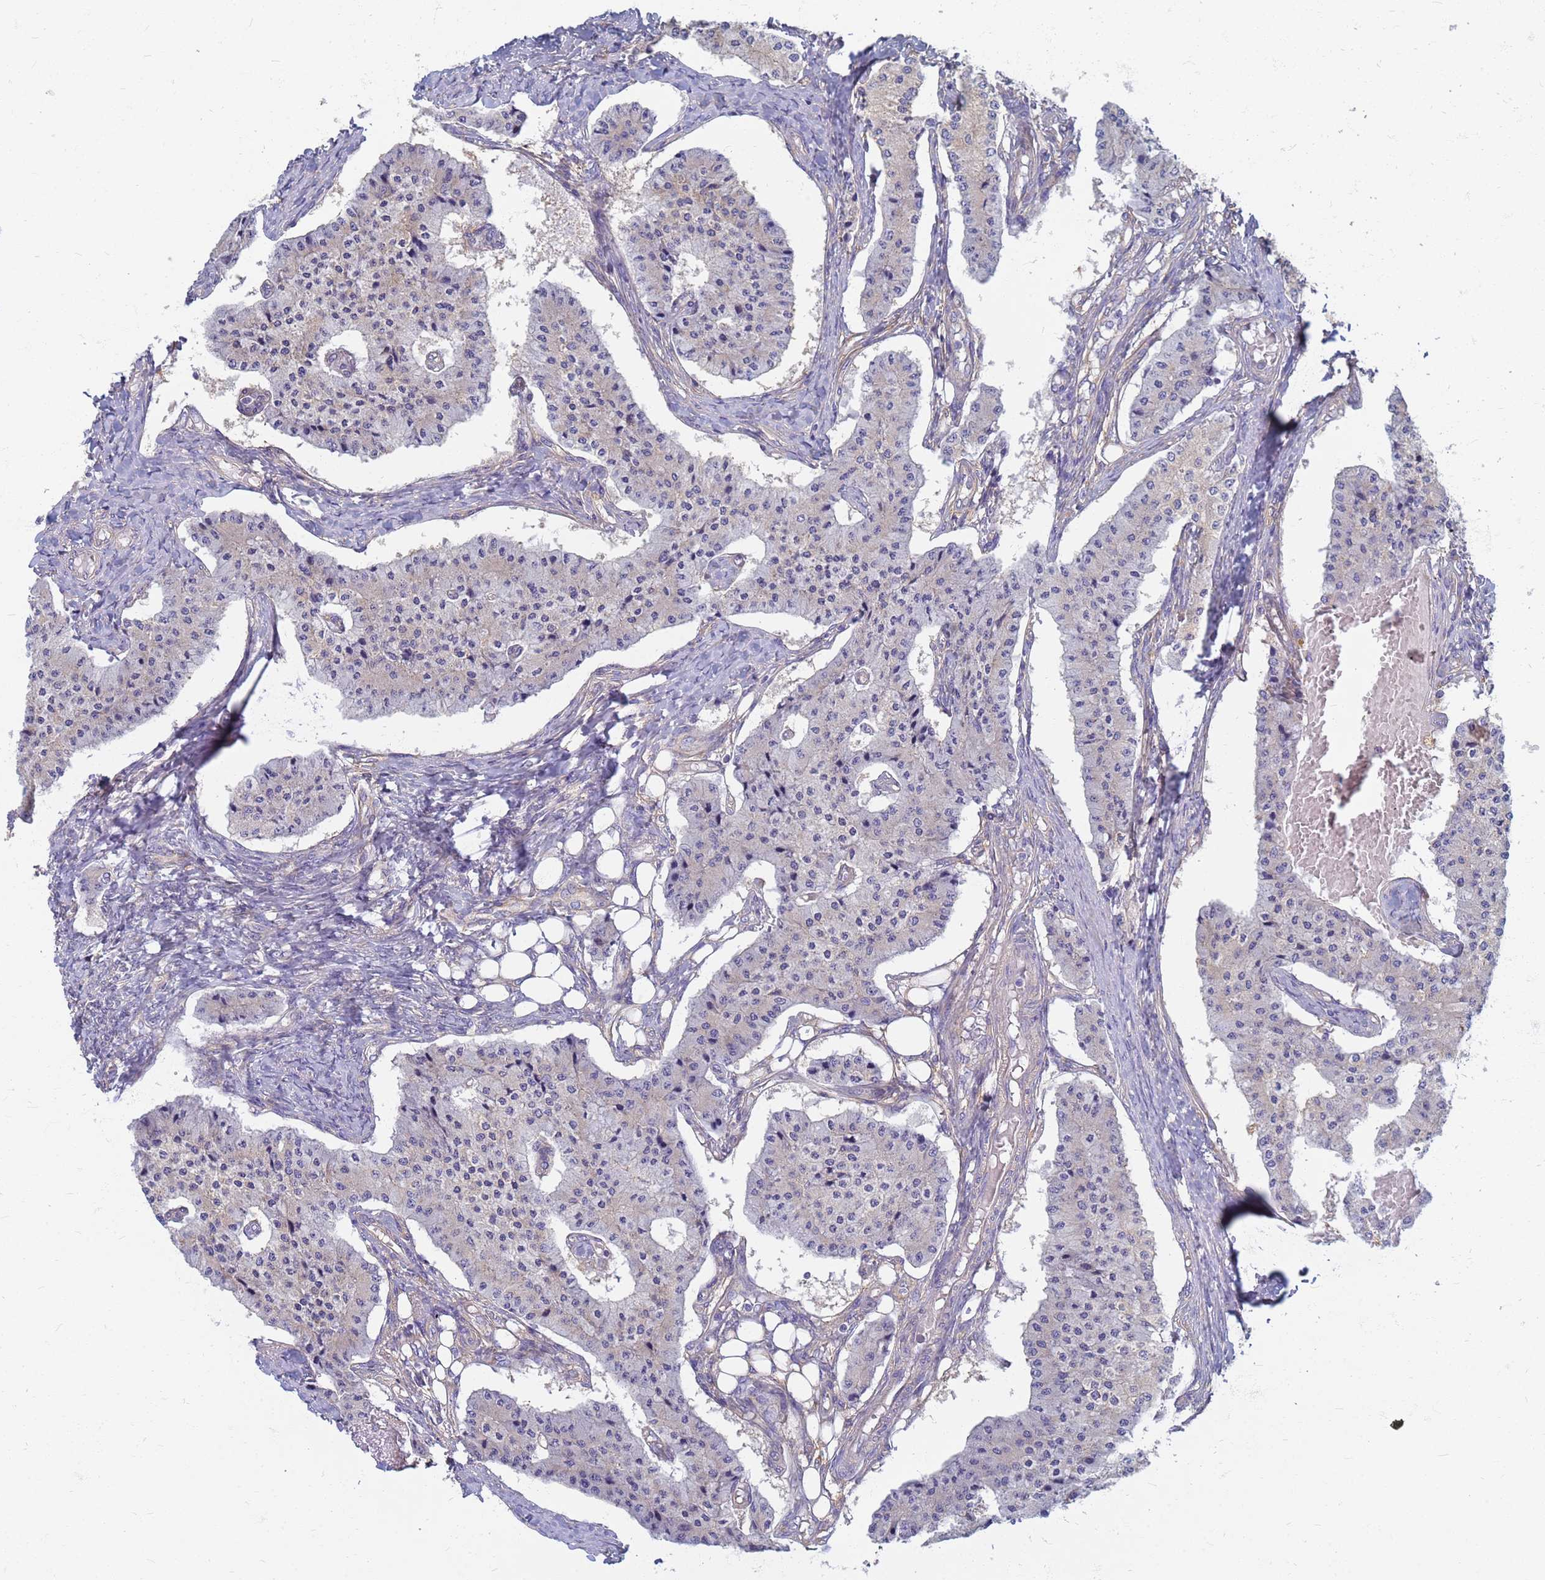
{"staining": {"intensity": "weak", "quantity": "<25%", "location": "cytoplasmic/membranous"}, "tissue": "carcinoid", "cell_type": "Tumor cells", "image_type": "cancer", "snomed": [{"axis": "morphology", "description": "Carcinoid, malignant, NOS"}, {"axis": "topography", "description": "Colon"}], "caption": "High power microscopy micrograph of an IHC photomicrograph of carcinoid (malignant), revealing no significant staining in tumor cells.", "gene": "EEA1", "patient": {"sex": "female", "age": 52}}